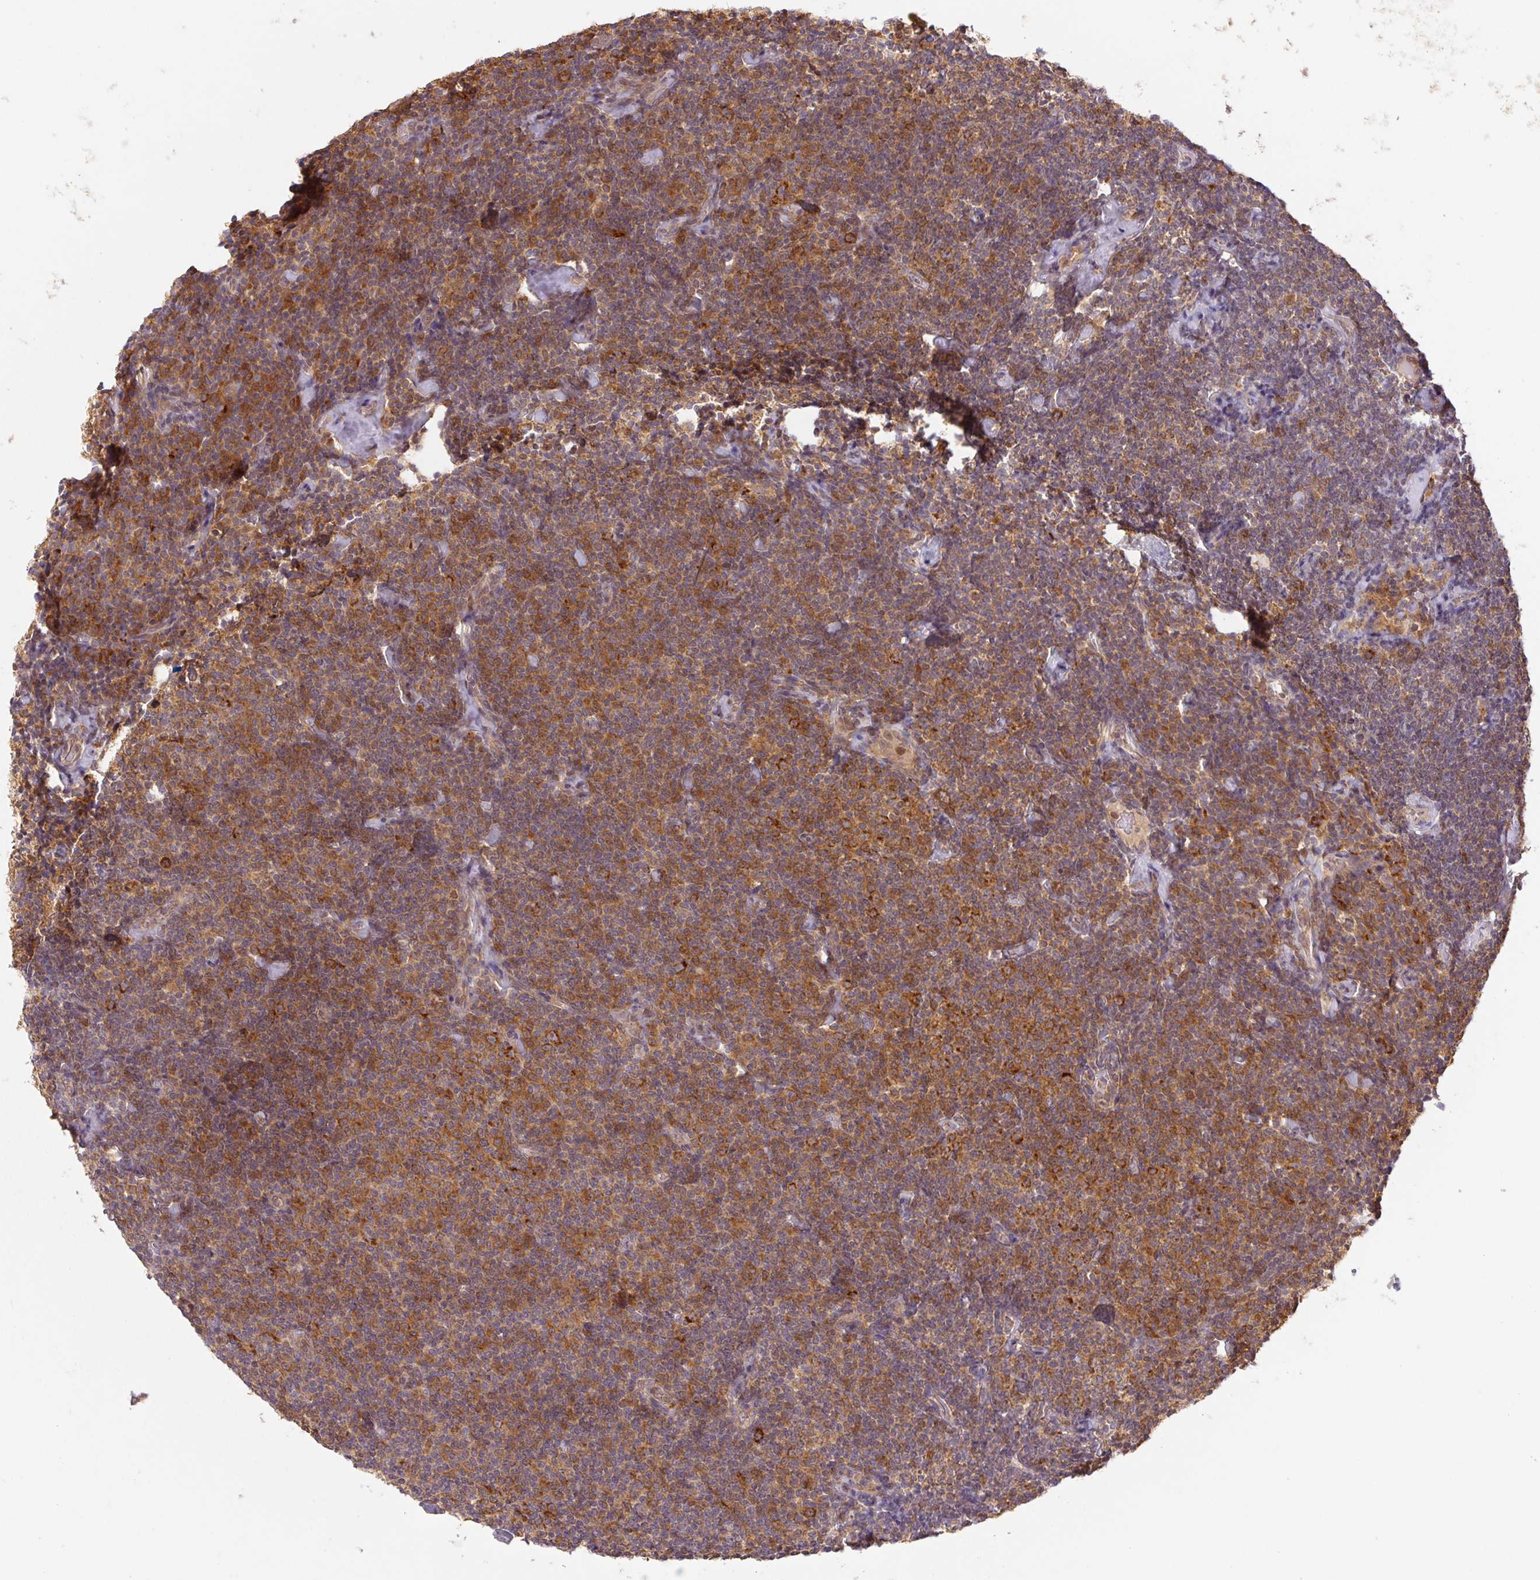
{"staining": {"intensity": "moderate", "quantity": ">75%", "location": "cytoplasmic/membranous"}, "tissue": "lymphoma", "cell_type": "Tumor cells", "image_type": "cancer", "snomed": [{"axis": "morphology", "description": "Malignant lymphoma, non-Hodgkin's type, Low grade"}, {"axis": "topography", "description": "Lymph node"}], "caption": "The photomicrograph exhibits staining of lymphoma, revealing moderate cytoplasmic/membranous protein positivity (brown color) within tumor cells.", "gene": "MTHFD1", "patient": {"sex": "male", "age": 81}}